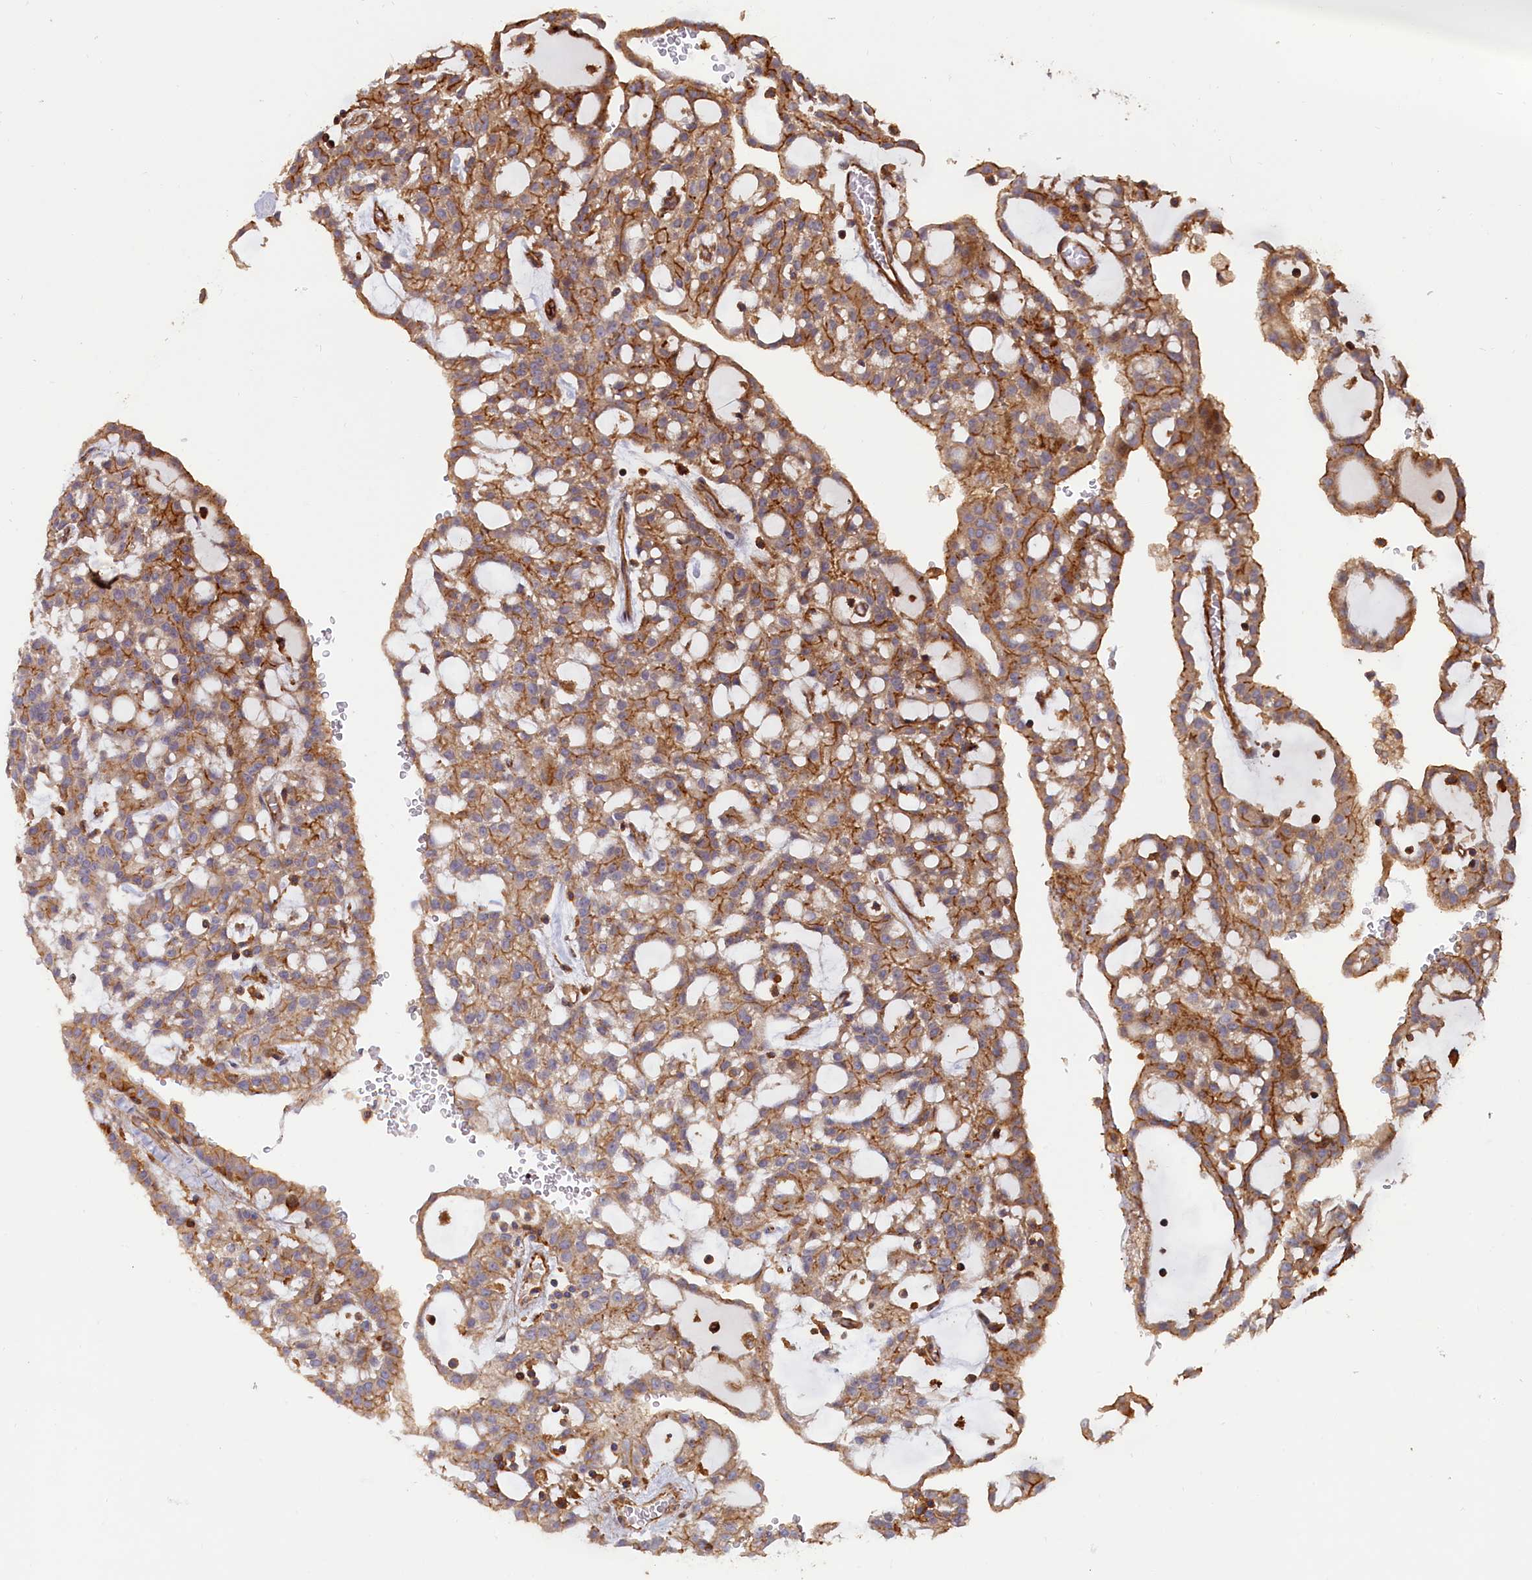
{"staining": {"intensity": "moderate", "quantity": ">75%", "location": "cytoplasmic/membranous"}, "tissue": "renal cancer", "cell_type": "Tumor cells", "image_type": "cancer", "snomed": [{"axis": "morphology", "description": "Adenocarcinoma, NOS"}, {"axis": "topography", "description": "Kidney"}], "caption": "A micrograph of renal cancer (adenocarcinoma) stained for a protein exhibits moderate cytoplasmic/membranous brown staining in tumor cells. (Stains: DAB (3,3'-diaminobenzidine) in brown, nuclei in blue, Microscopy: brightfield microscopy at high magnification).", "gene": "ANKRD27", "patient": {"sex": "male", "age": 63}}